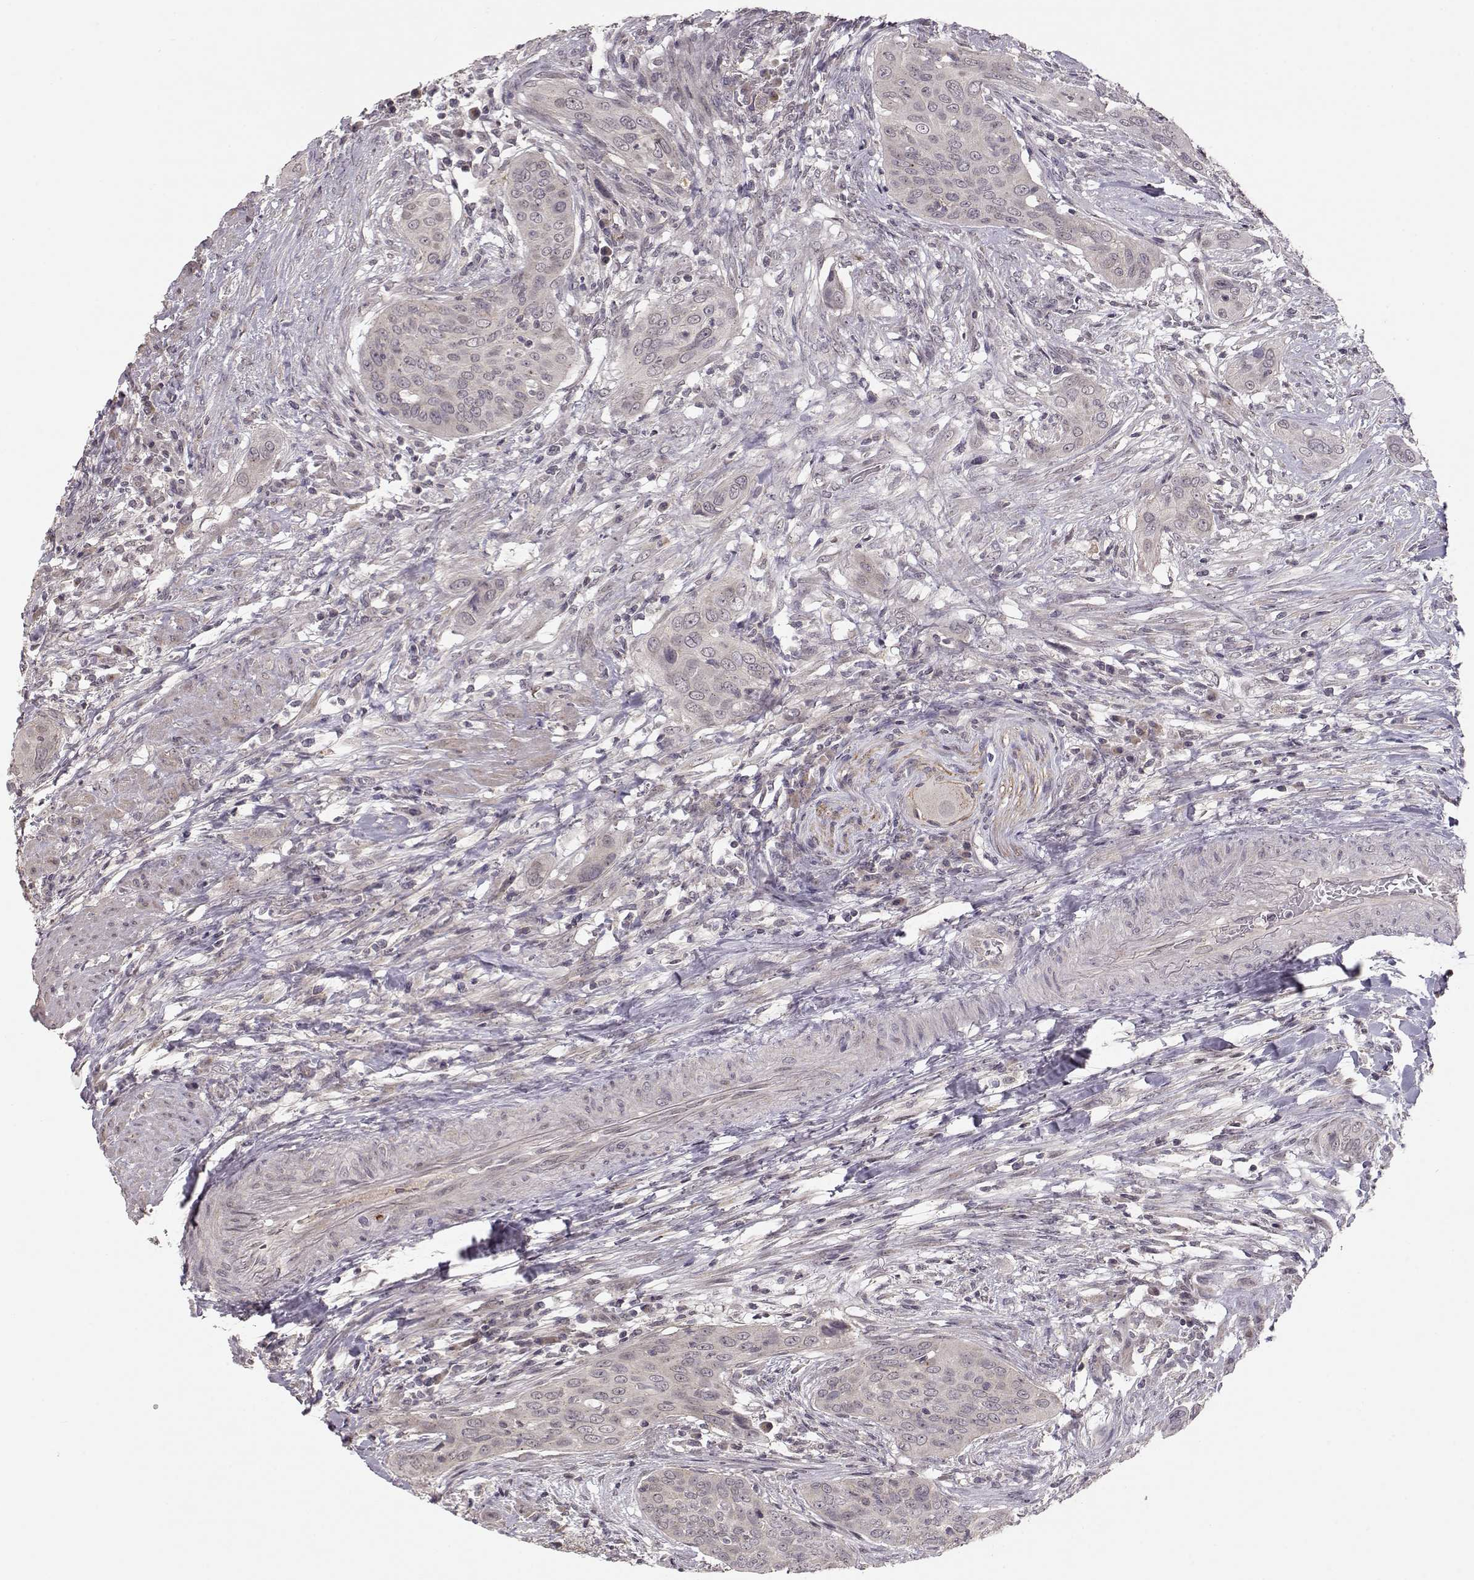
{"staining": {"intensity": "negative", "quantity": "none", "location": "none"}, "tissue": "urothelial cancer", "cell_type": "Tumor cells", "image_type": "cancer", "snomed": [{"axis": "morphology", "description": "Urothelial carcinoma, High grade"}, {"axis": "topography", "description": "Urinary bladder"}], "caption": "Tumor cells are negative for protein expression in human urothelial carcinoma (high-grade).", "gene": "PNMT", "patient": {"sex": "male", "age": 82}}